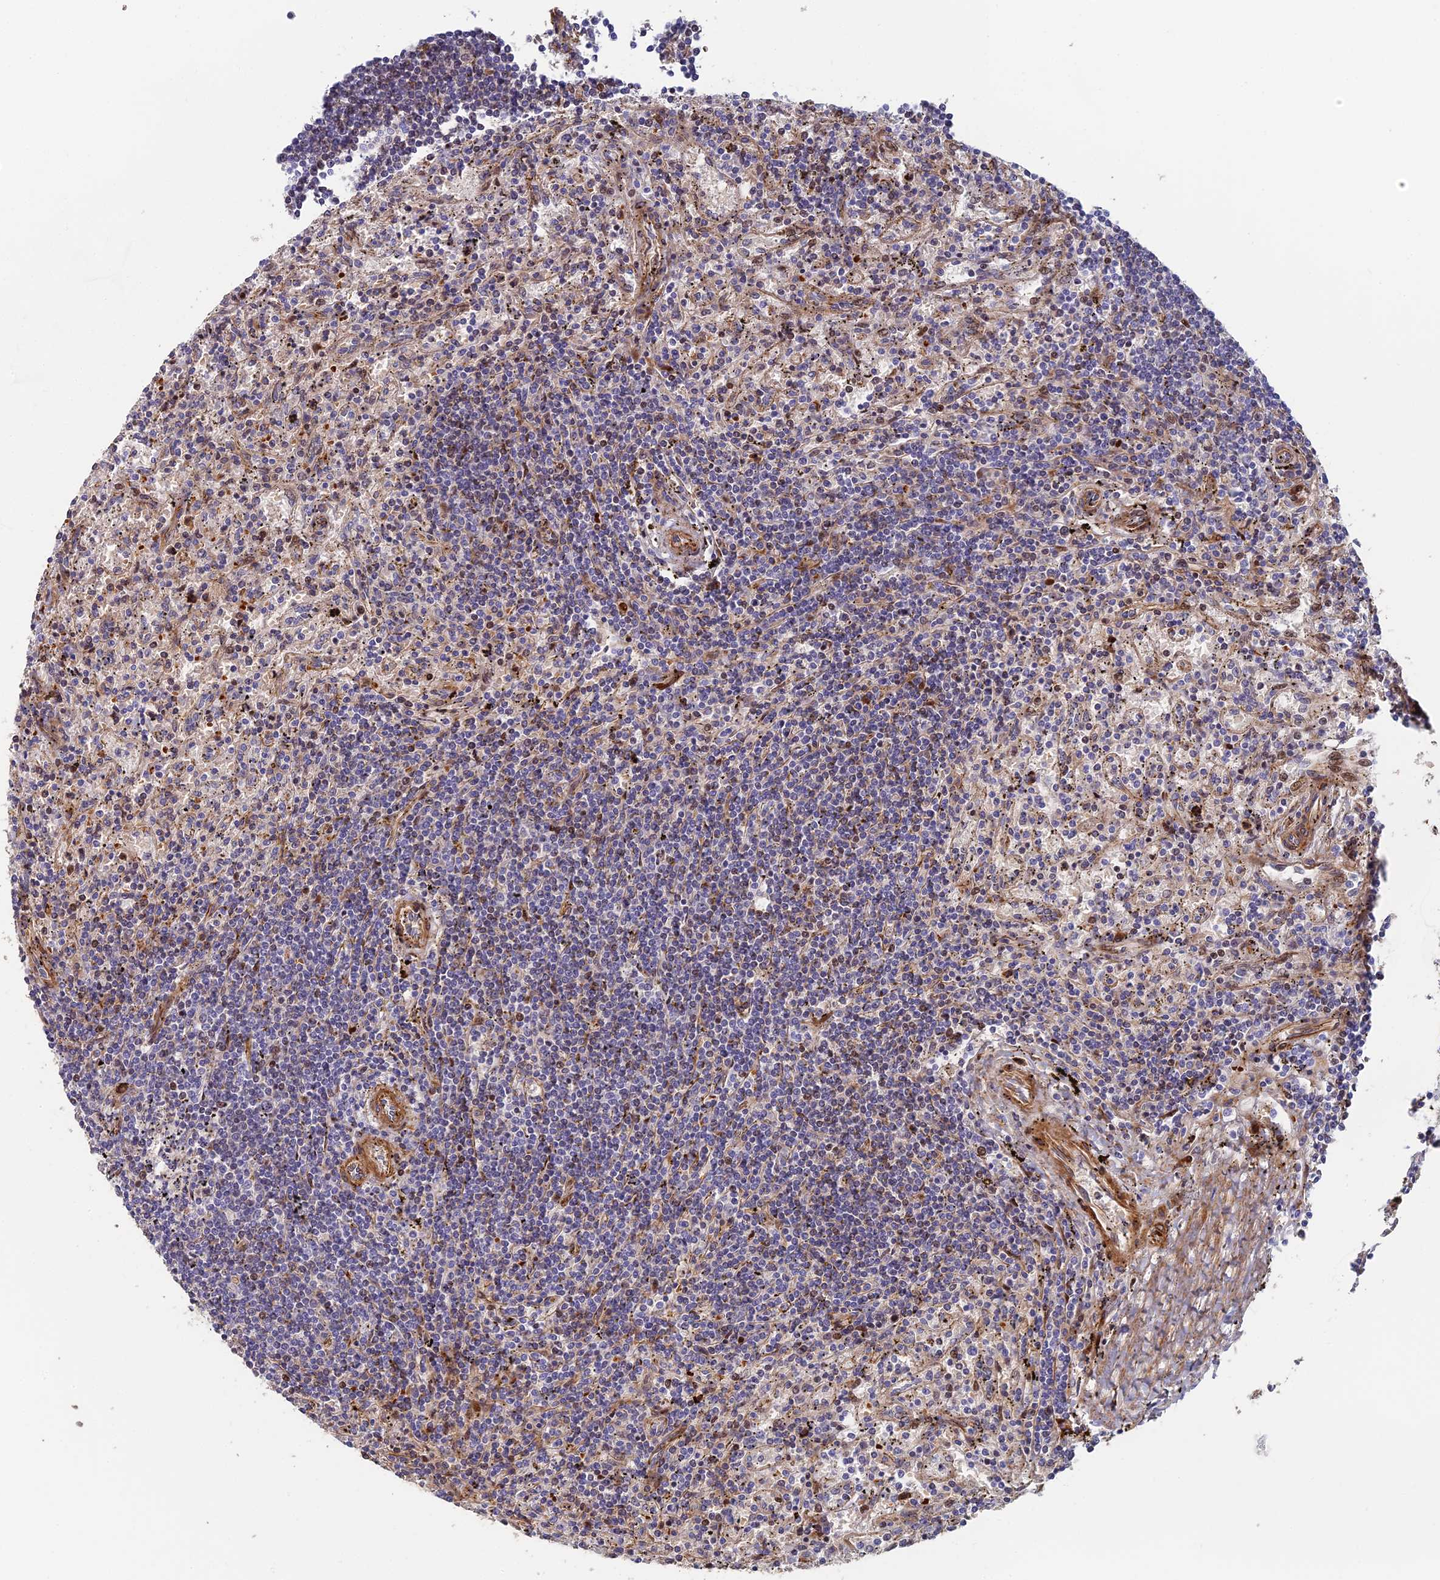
{"staining": {"intensity": "negative", "quantity": "none", "location": "none"}, "tissue": "lymphoma", "cell_type": "Tumor cells", "image_type": "cancer", "snomed": [{"axis": "morphology", "description": "Malignant lymphoma, non-Hodgkin's type, Low grade"}, {"axis": "topography", "description": "Spleen"}], "caption": "Immunohistochemical staining of malignant lymphoma, non-Hodgkin's type (low-grade) exhibits no significant staining in tumor cells.", "gene": "ABCB10", "patient": {"sex": "male", "age": 76}}